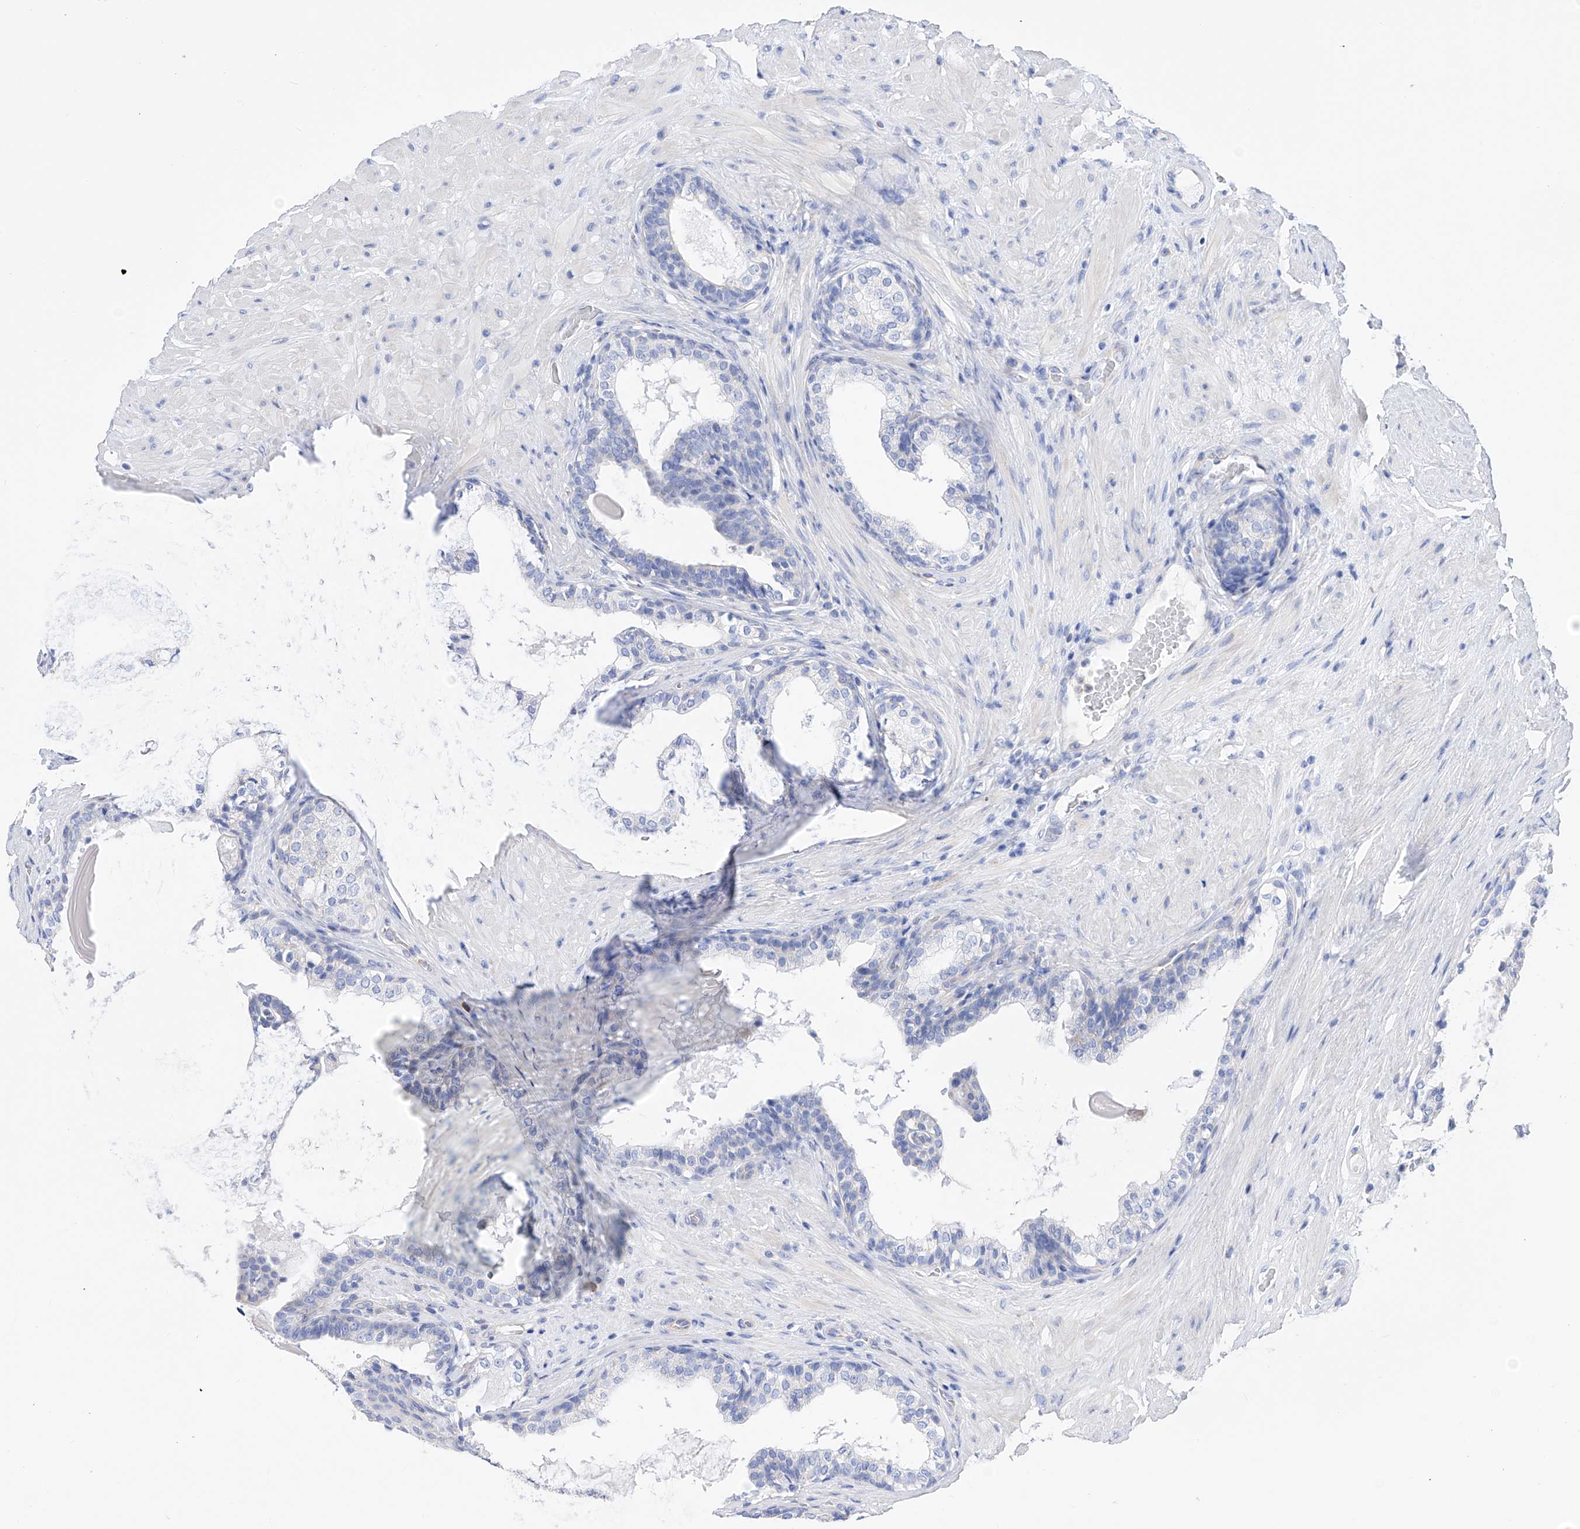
{"staining": {"intensity": "negative", "quantity": "none", "location": "none"}, "tissue": "prostate cancer", "cell_type": "Tumor cells", "image_type": "cancer", "snomed": [{"axis": "morphology", "description": "Adenocarcinoma, High grade"}, {"axis": "topography", "description": "Prostate"}], "caption": "Immunohistochemistry photomicrograph of human prostate cancer (high-grade adenocarcinoma) stained for a protein (brown), which exhibits no positivity in tumor cells. (Brightfield microscopy of DAB (3,3'-diaminobenzidine) IHC at high magnification).", "gene": "FLG", "patient": {"sex": "male", "age": 56}}